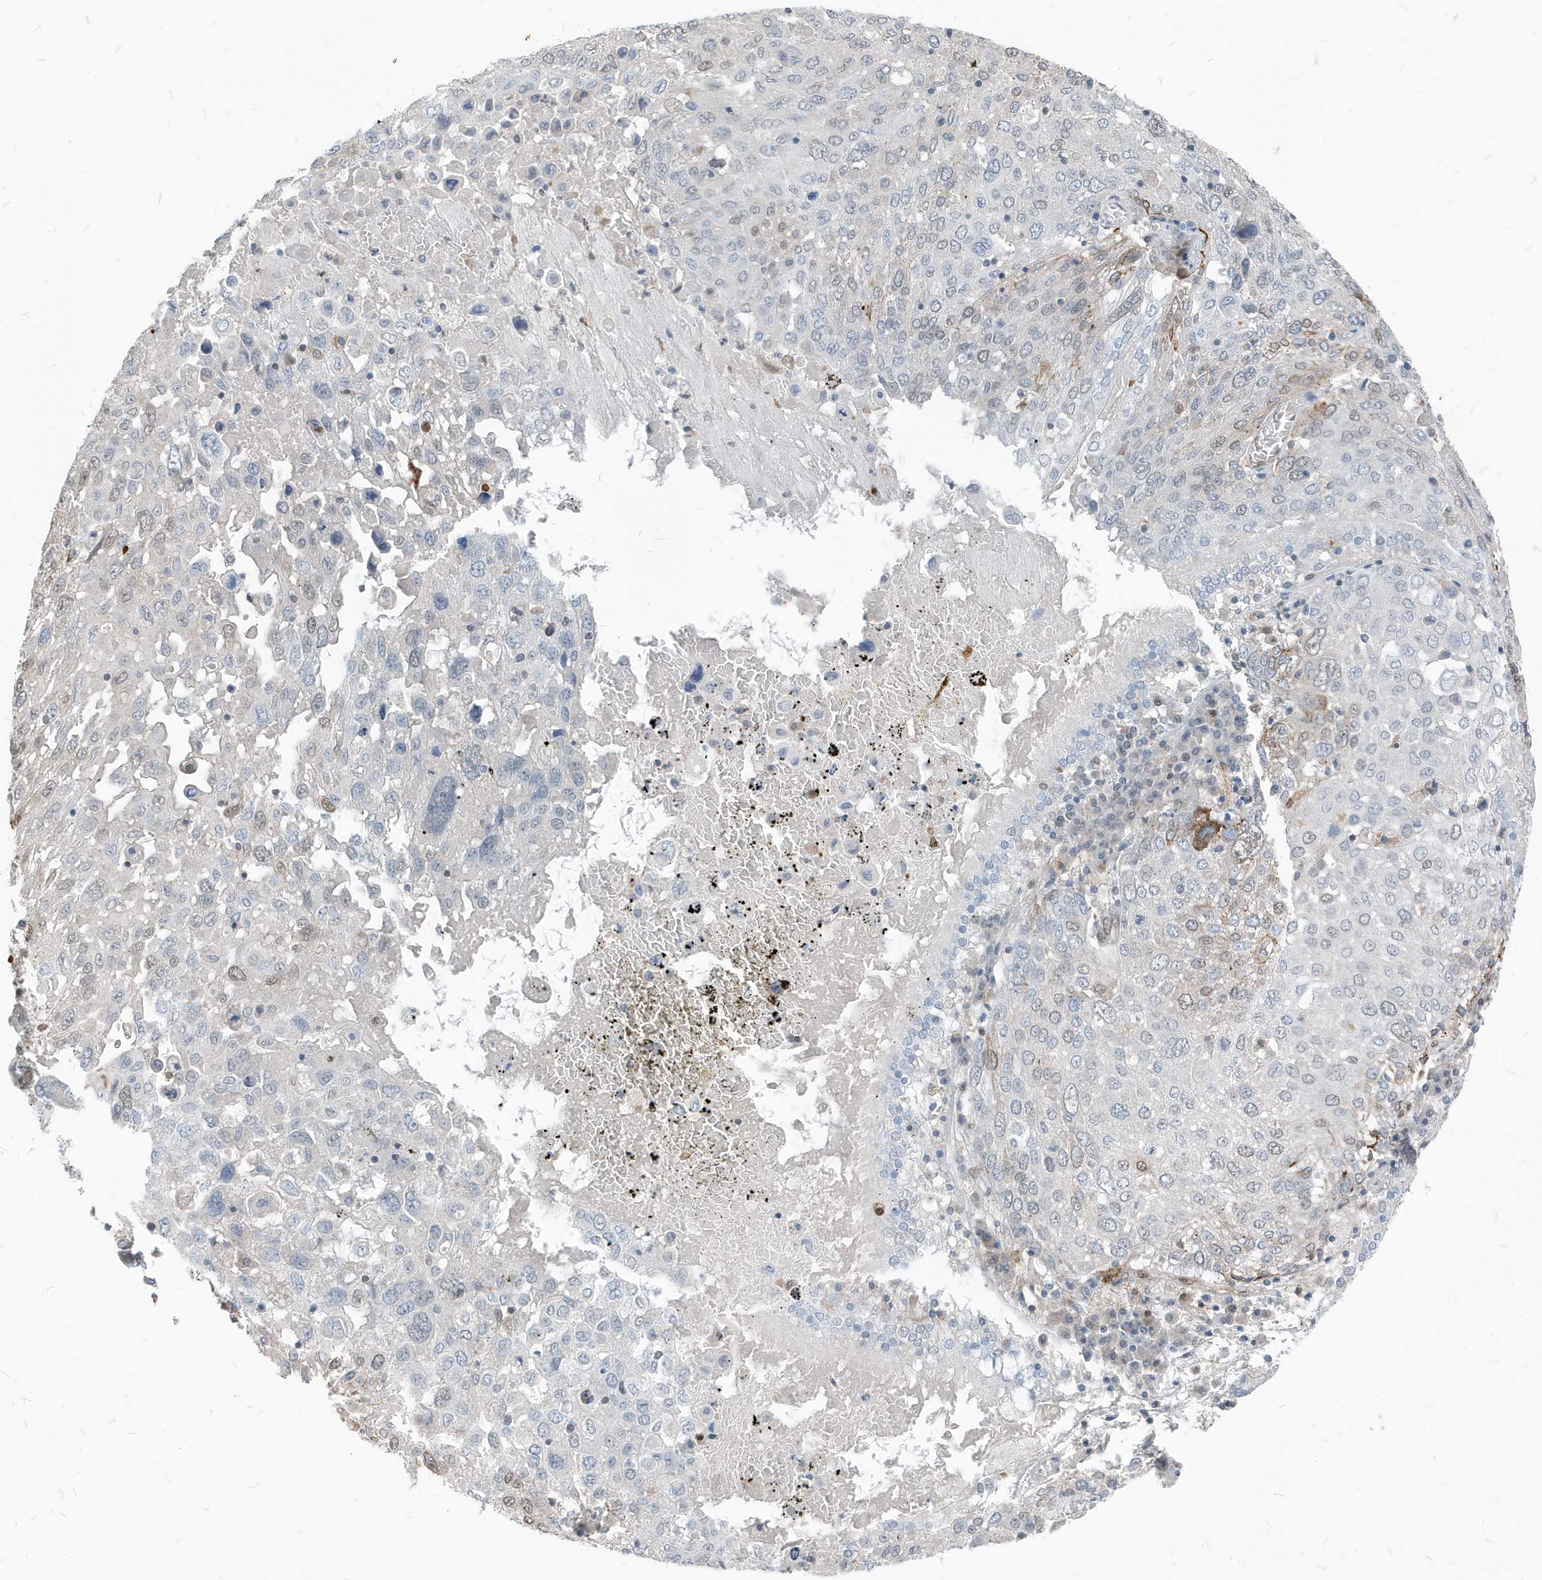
{"staining": {"intensity": "moderate", "quantity": "<25%", "location": "cytoplasmic/membranous,nuclear"}, "tissue": "lung cancer", "cell_type": "Tumor cells", "image_type": "cancer", "snomed": [{"axis": "morphology", "description": "Squamous cell carcinoma, NOS"}, {"axis": "topography", "description": "Lung"}], "caption": "Approximately <25% of tumor cells in squamous cell carcinoma (lung) display moderate cytoplasmic/membranous and nuclear protein positivity as visualized by brown immunohistochemical staining.", "gene": "NCOA7", "patient": {"sex": "male", "age": 65}}